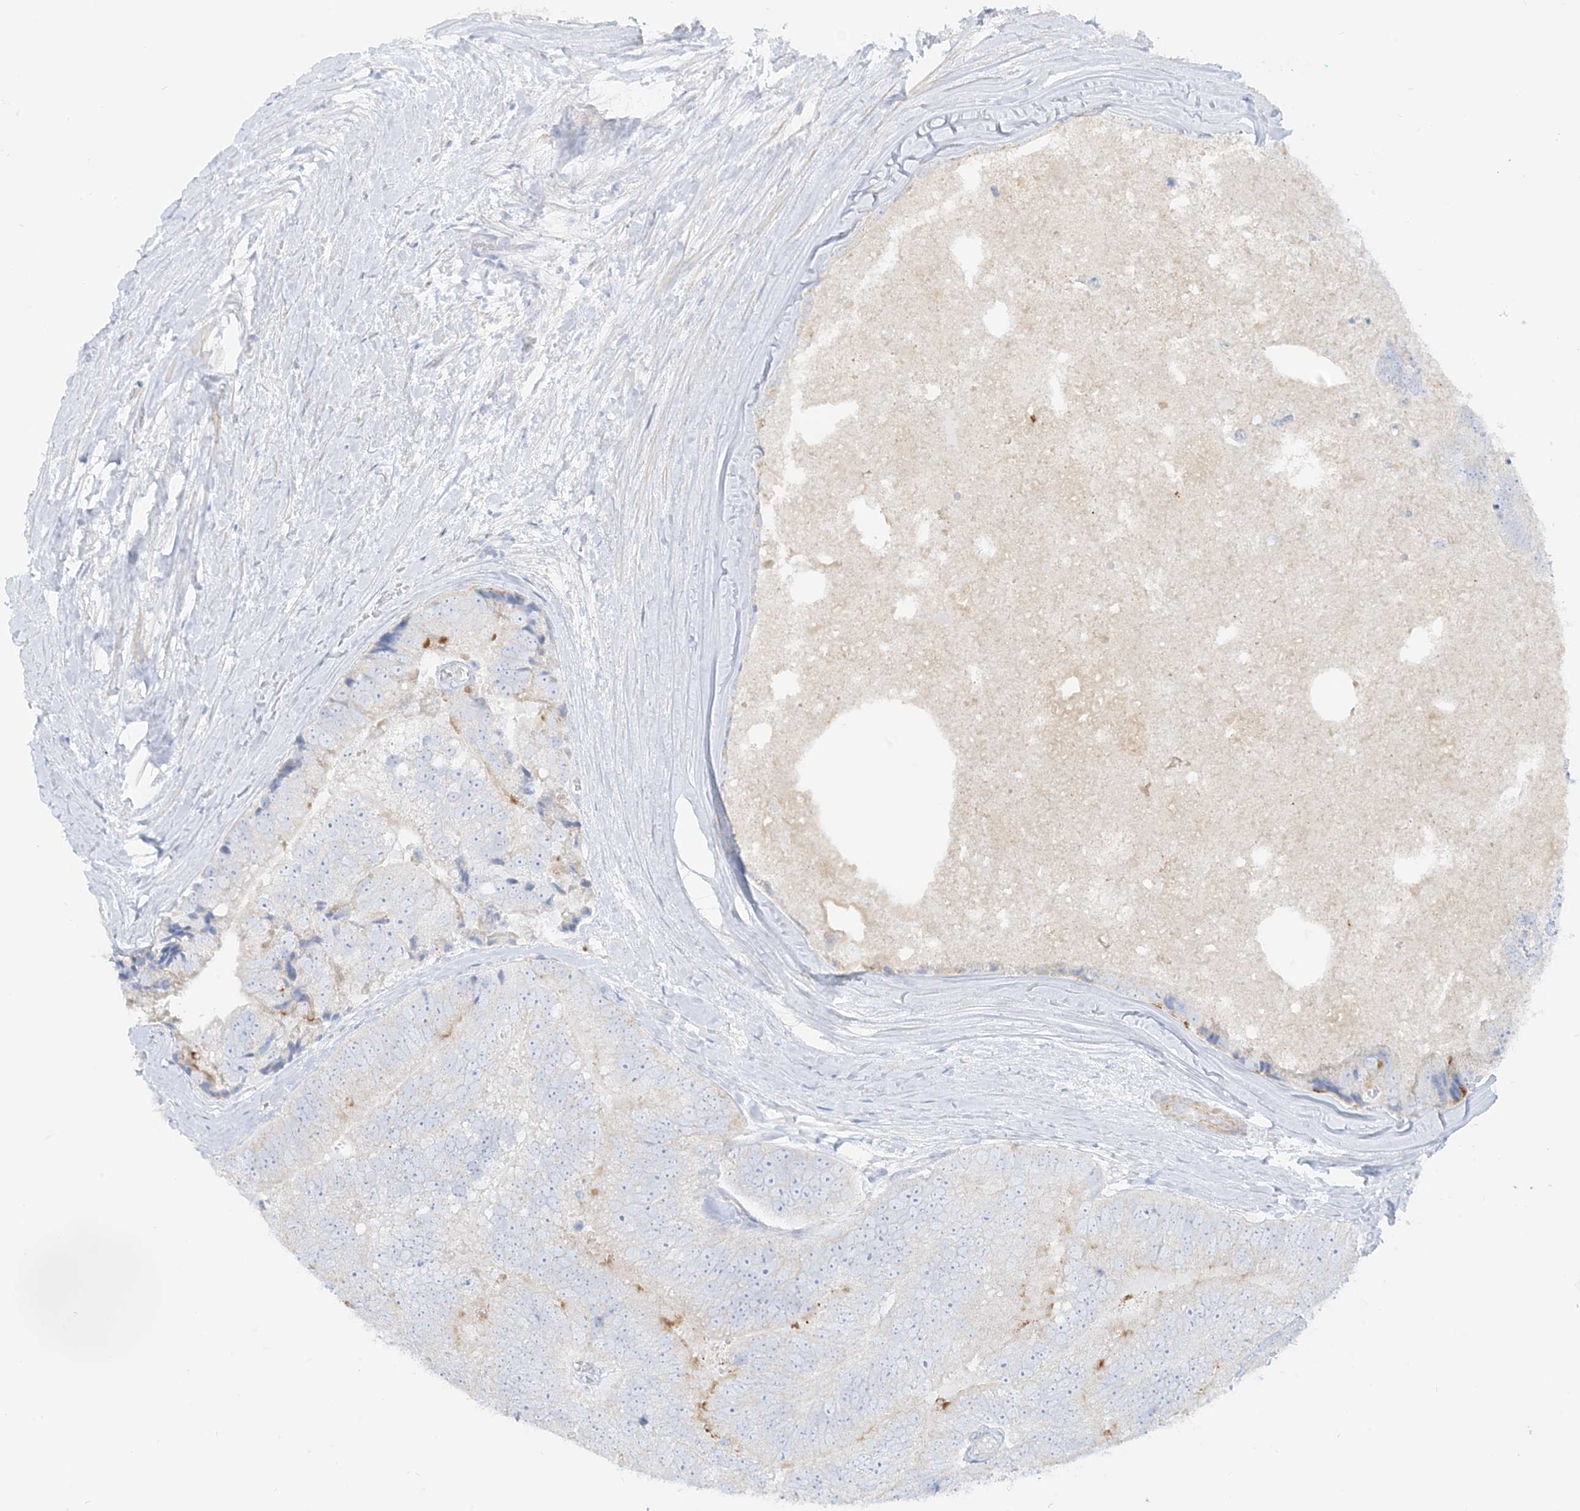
{"staining": {"intensity": "negative", "quantity": "none", "location": "none"}, "tissue": "prostate cancer", "cell_type": "Tumor cells", "image_type": "cancer", "snomed": [{"axis": "morphology", "description": "Adenocarcinoma, High grade"}, {"axis": "topography", "description": "Prostate"}], "caption": "Prostate high-grade adenocarcinoma was stained to show a protein in brown. There is no significant staining in tumor cells.", "gene": "SLC26A3", "patient": {"sex": "male", "age": 70}}